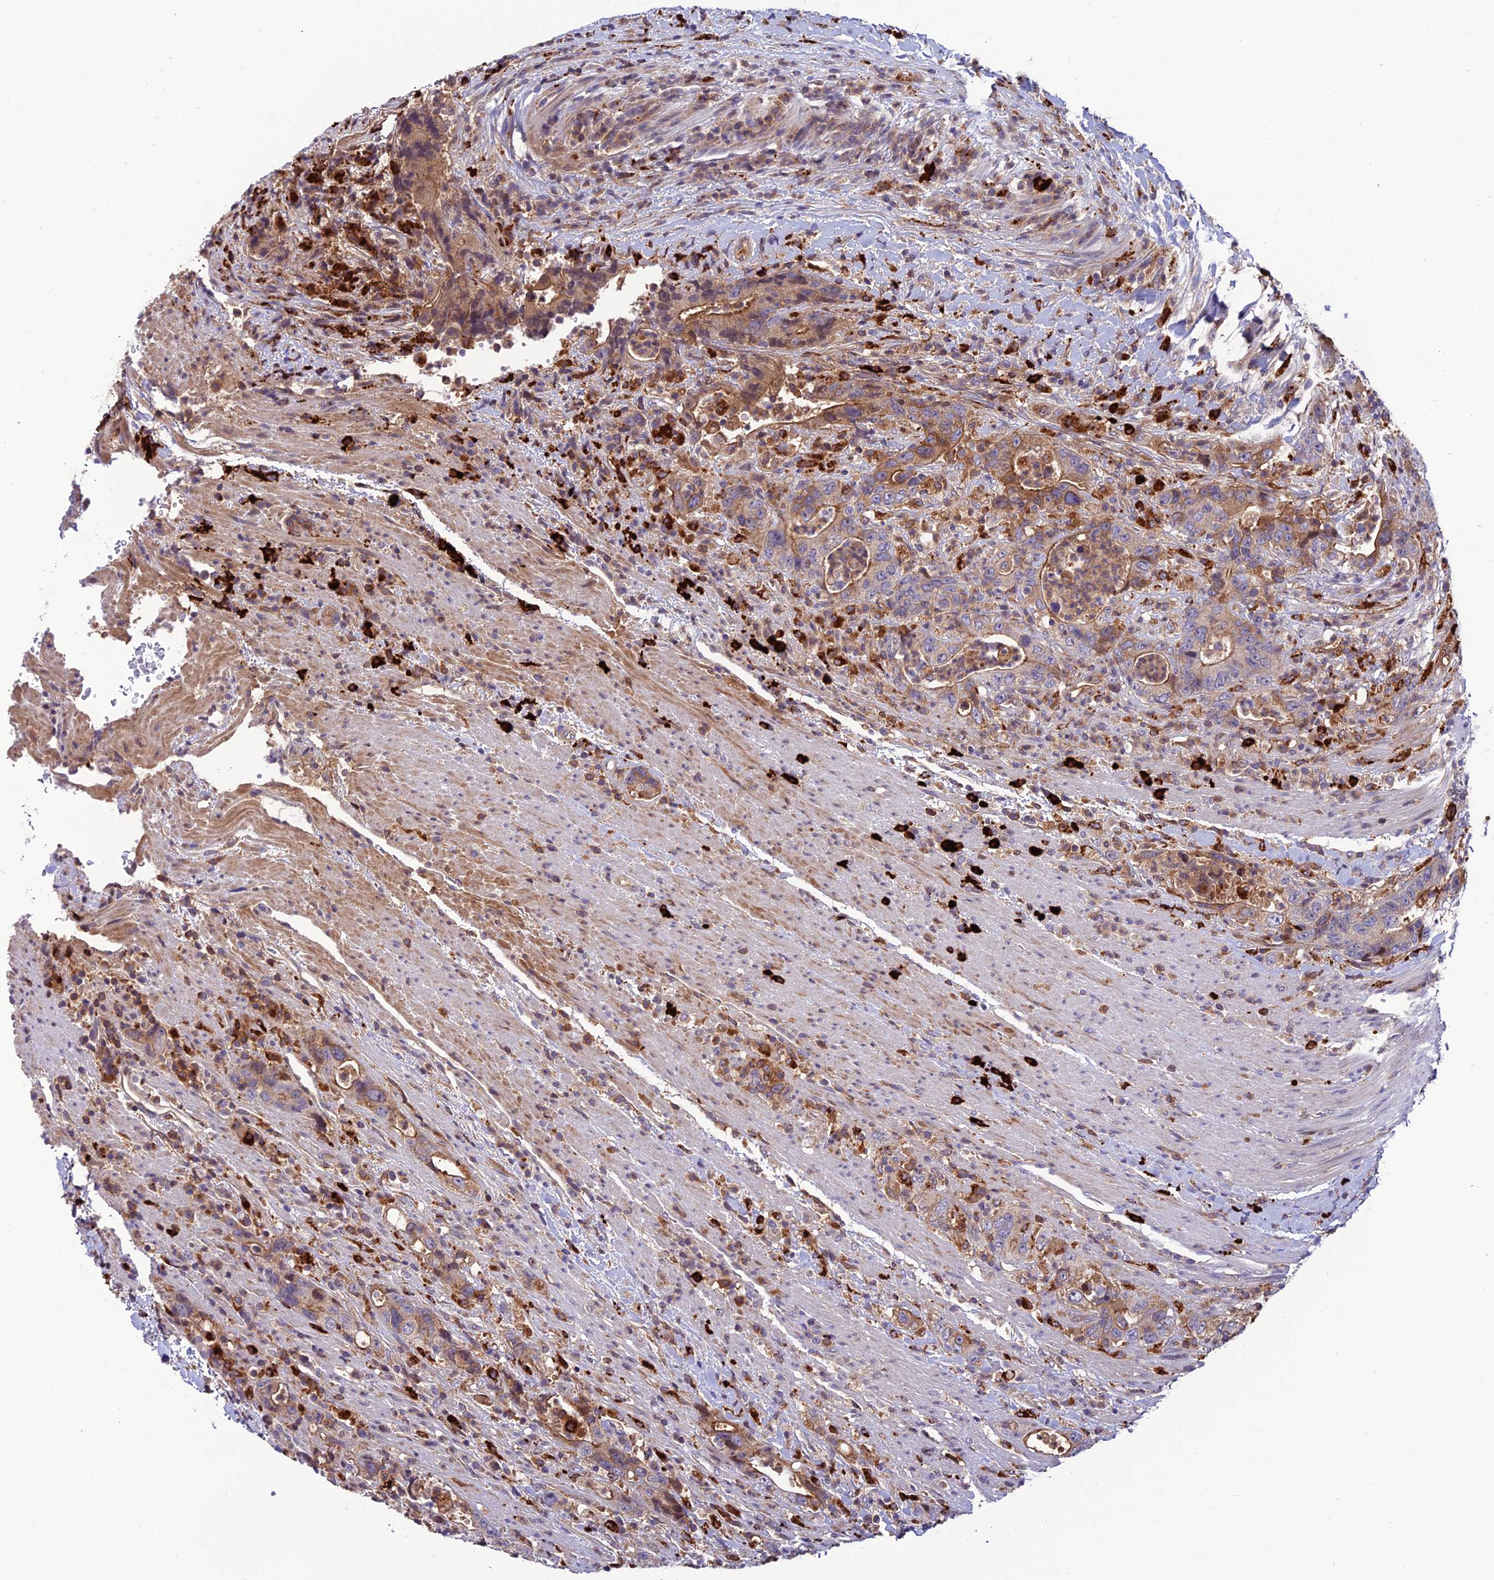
{"staining": {"intensity": "moderate", "quantity": "25%-75%", "location": "cytoplasmic/membranous"}, "tissue": "colorectal cancer", "cell_type": "Tumor cells", "image_type": "cancer", "snomed": [{"axis": "morphology", "description": "Adenocarcinoma, NOS"}, {"axis": "topography", "description": "Colon"}], "caption": "A high-resolution histopathology image shows immunohistochemistry (IHC) staining of colorectal cancer (adenocarcinoma), which shows moderate cytoplasmic/membranous positivity in about 25%-75% of tumor cells.", "gene": "ARHGEF18", "patient": {"sex": "female", "age": 75}}